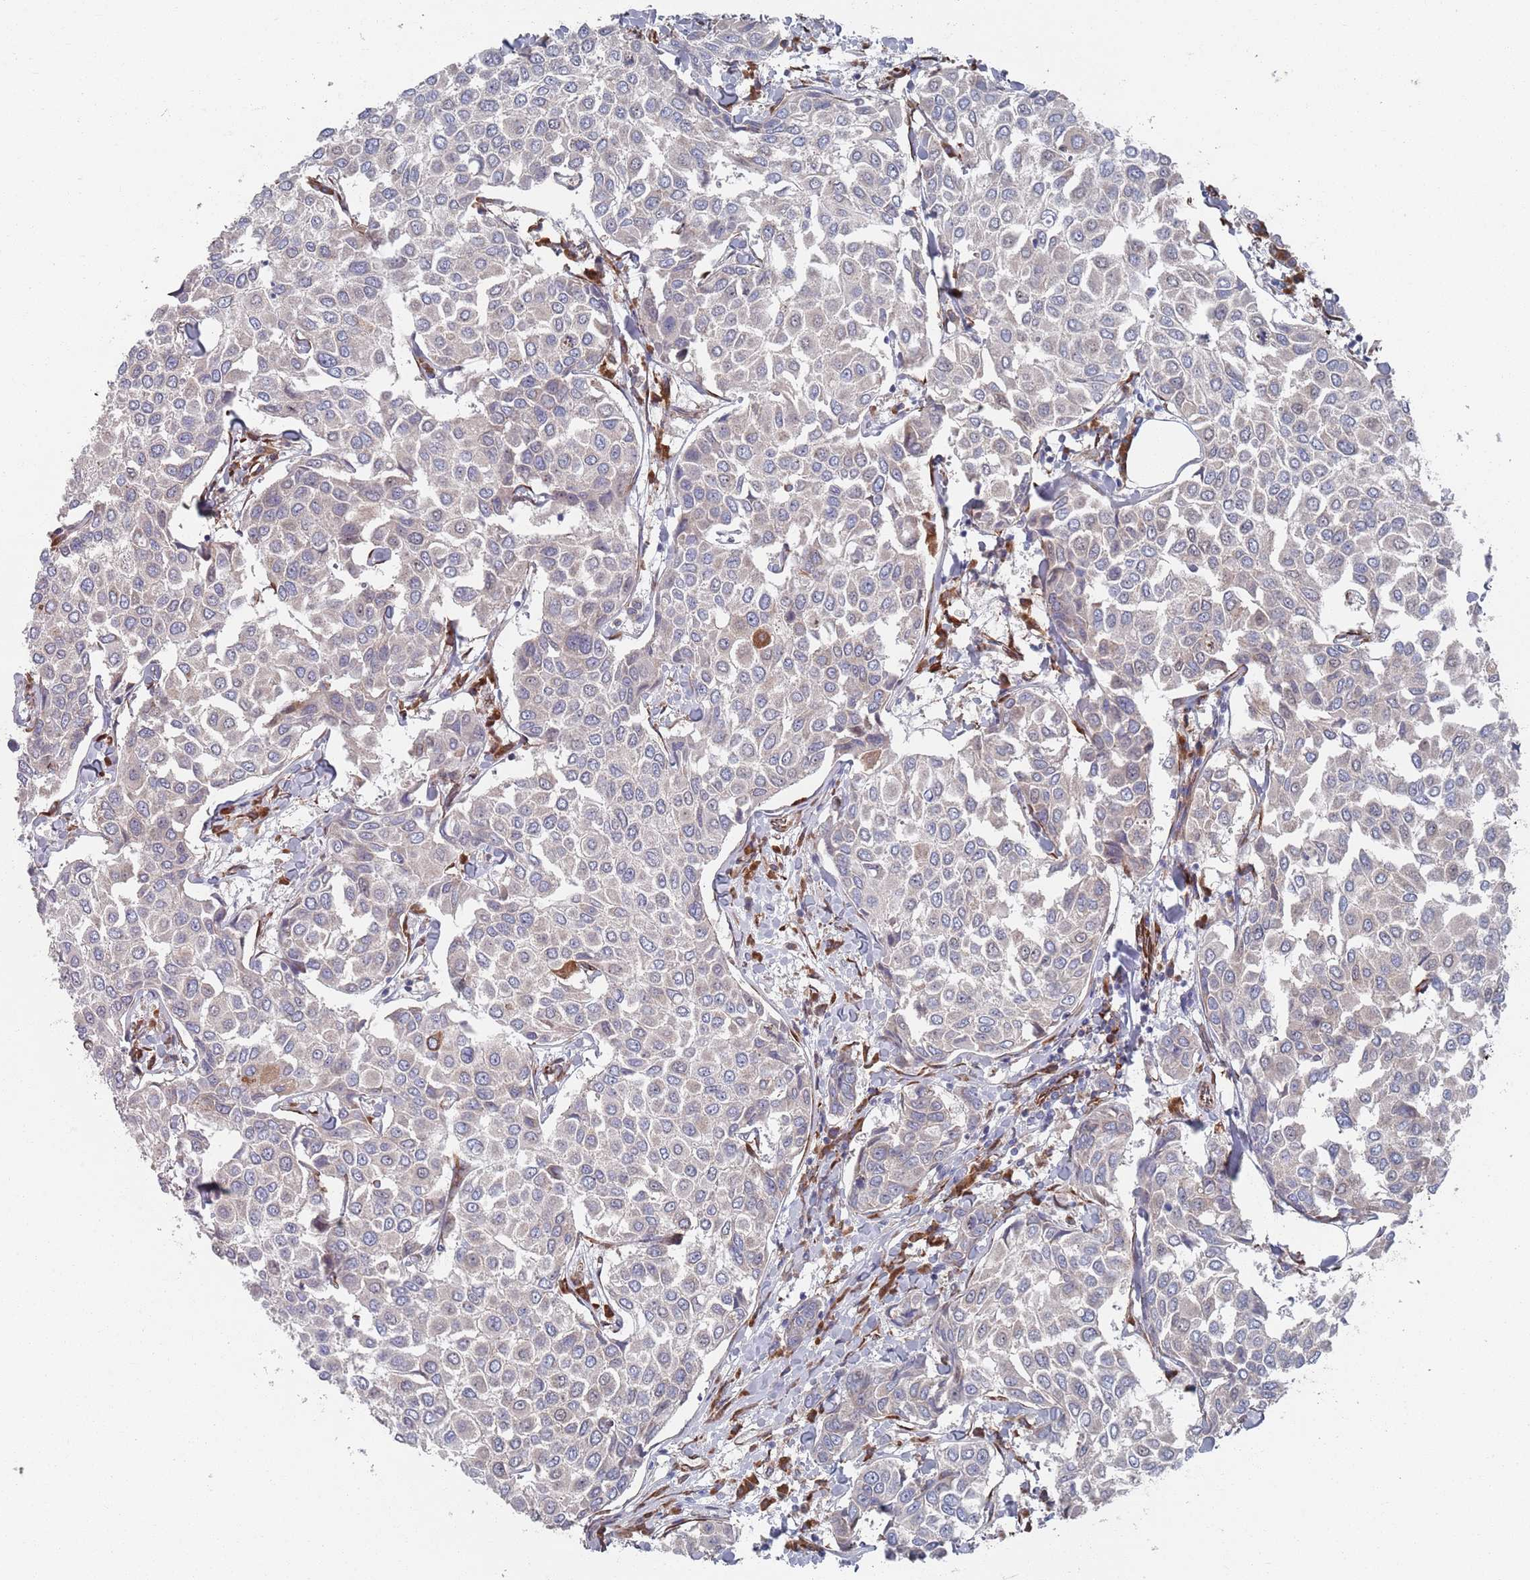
{"staining": {"intensity": "negative", "quantity": "none", "location": "none"}, "tissue": "breast cancer", "cell_type": "Tumor cells", "image_type": "cancer", "snomed": [{"axis": "morphology", "description": "Duct carcinoma"}, {"axis": "topography", "description": "Breast"}], "caption": "Human breast cancer stained for a protein using IHC shows no expression in tumor cells.", "gene": "CCDC106", "patient": {"sex": "female", "age": 55}}